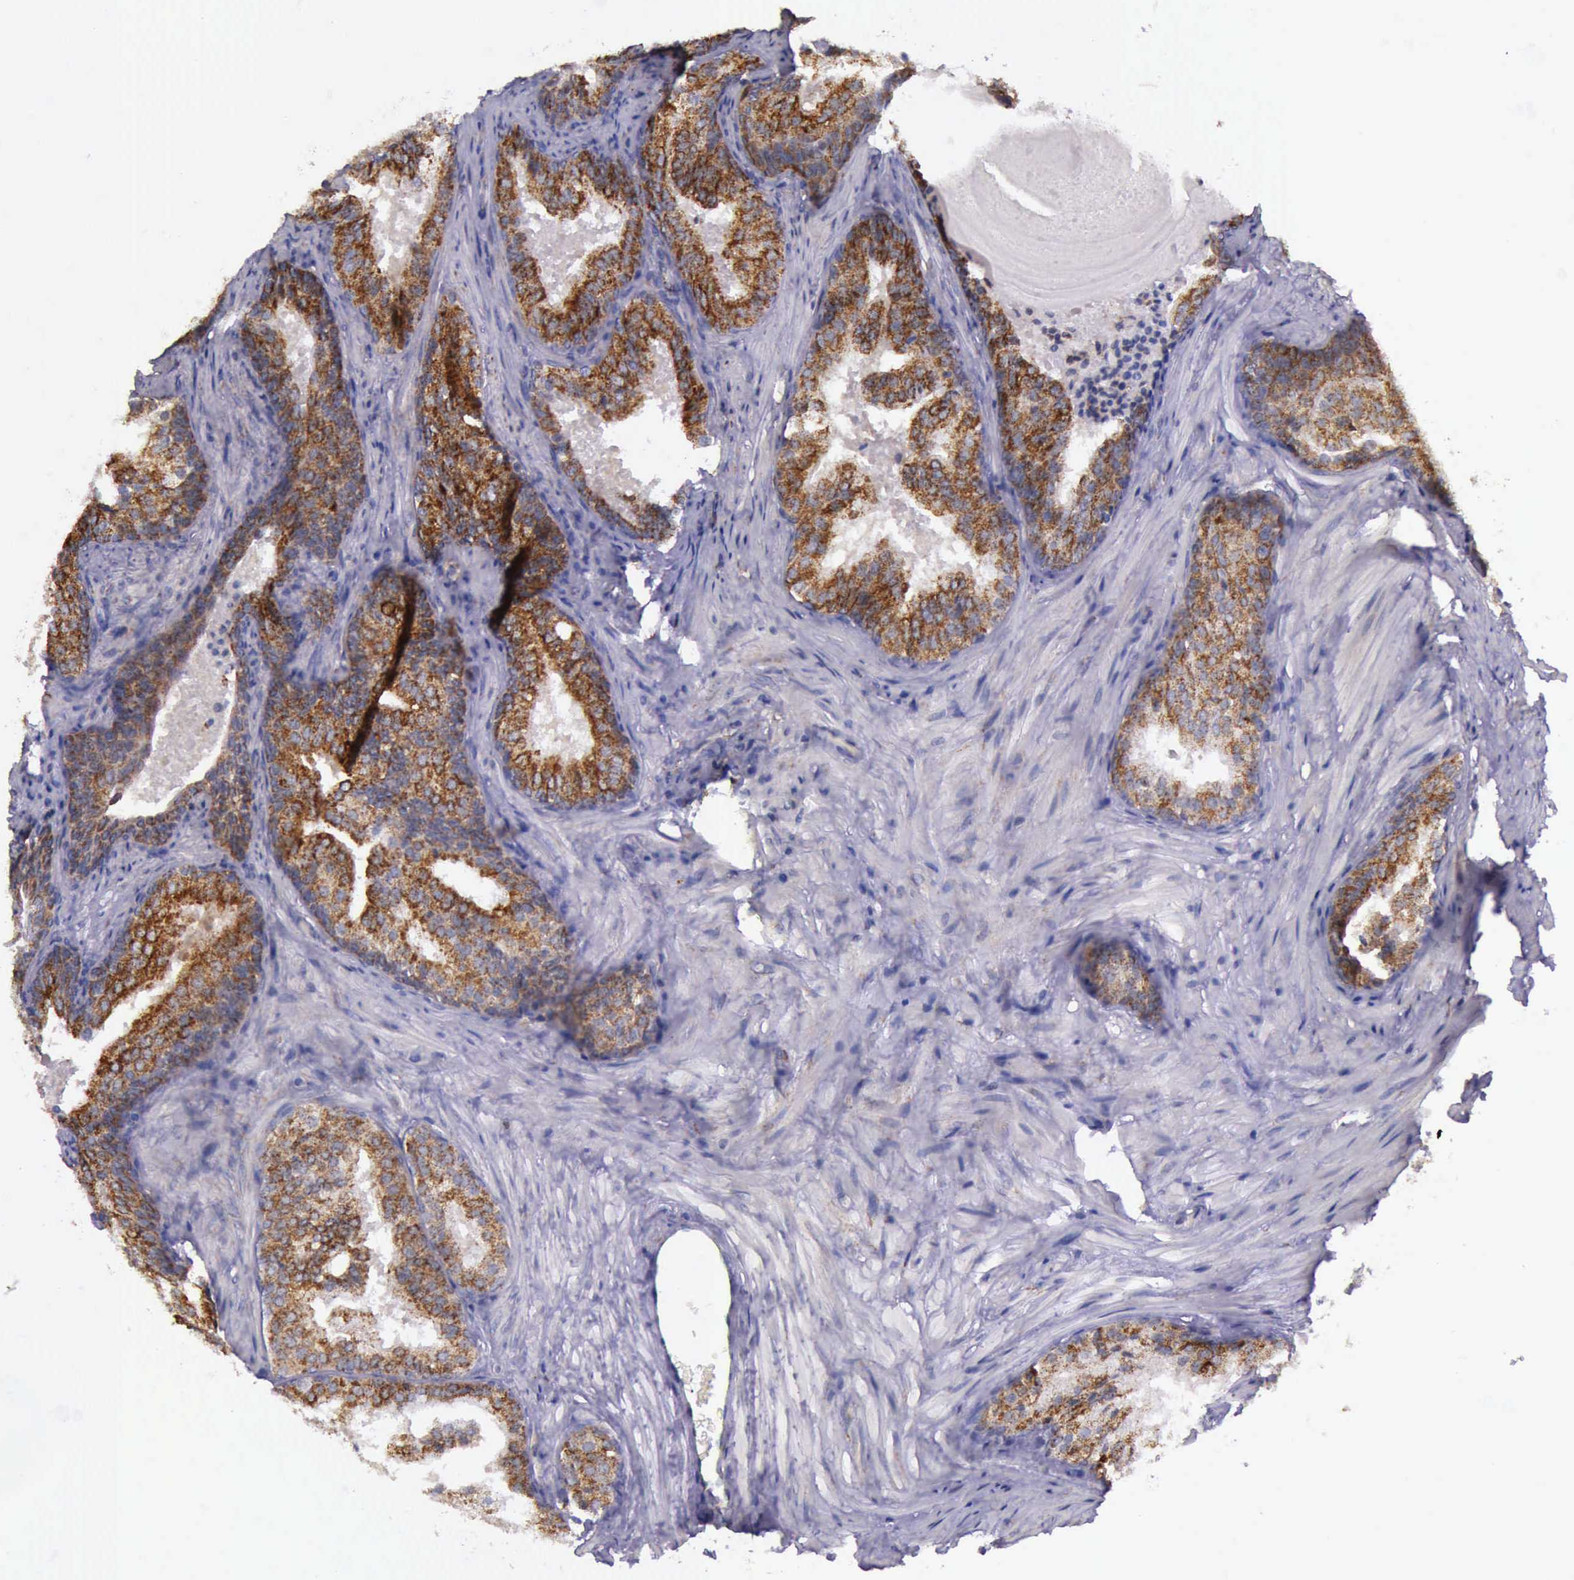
{"staining": {"intensity": "strong", "quantity": ">75%", "location": "cytoplasmic/membranous"}, "tissue": "prostate cancer", "cell_type": "Tumor cells", "image_type": "cancer", "snomed": [{"axis": "morphology", "description": "Adenocarcinoma, Low grade"}, {"axis": "topography", "description": "Prostate"}], "caption": "Protein analysis of prostate adenocarcinoma (low-grade) tissue displays strong cytoplasmic/membranous expression in about >75% of tumor cells.", "gene": "TXN2", "patient": {"sex": "male", "age": 69}}